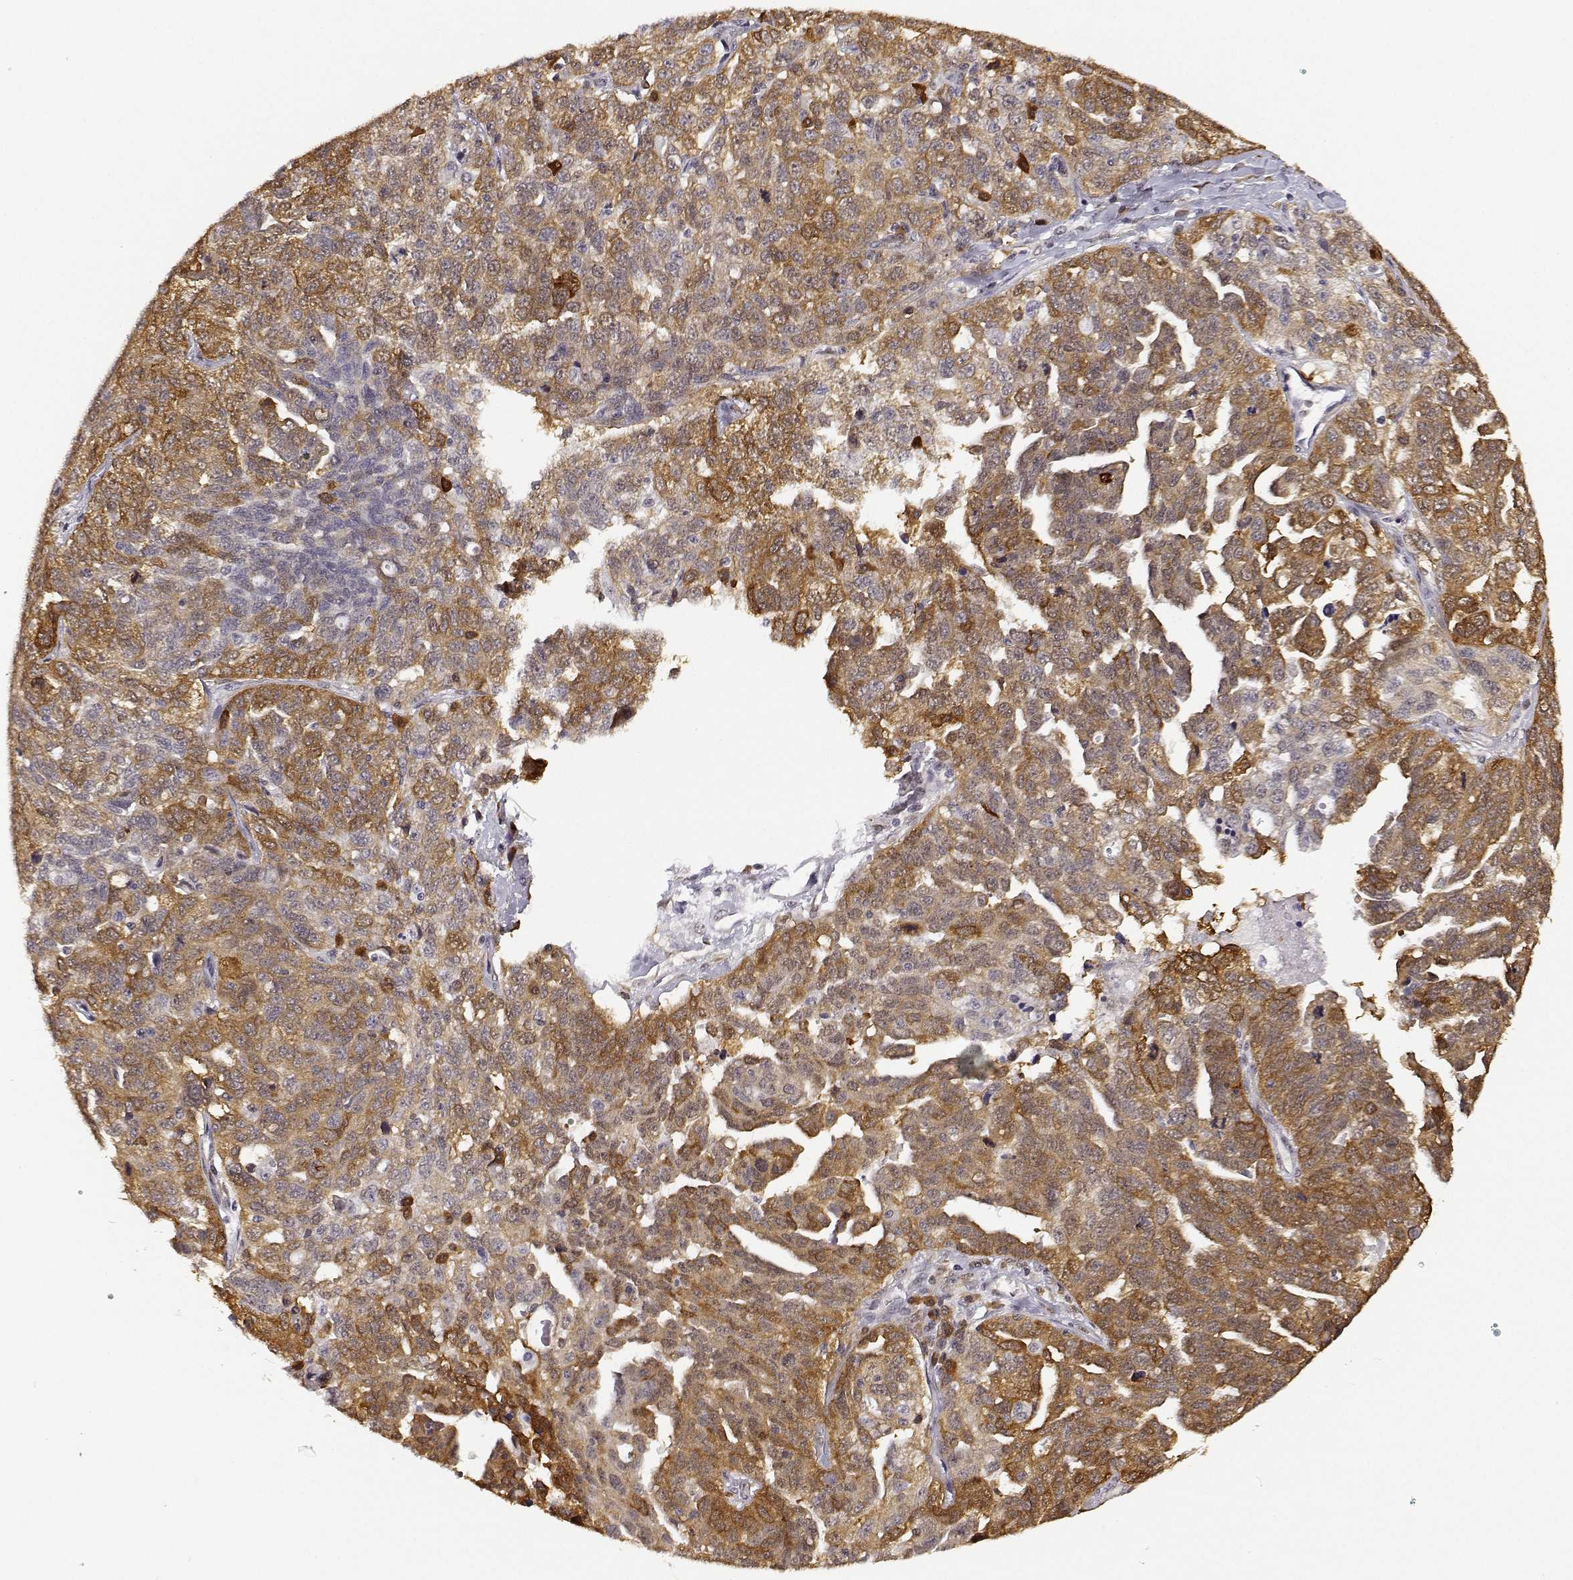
{"staining": {"intensity": "moderate", "quantity": ">75%", "location": "cytoplasmic/membranous"}, "tissue": "ovarian cancer", "cell_type": "Tumor cells", "image_type": "cancer", "snomed": [{"axis": "morphology", "description": "Cystadenocarcinoma, serous, NOS"}, {"axis": "topography", "description": "Ovary"}], "caption": "This histopathology image demonstrates immunohistochemistry (IHC) staining of human serous cystadenocarcinoma (ovarian), with medium moderate cytoplasmic/membranous staining in about >75% of tumor cells.", "gene": "PHGDH", "patient": {"sex": "female", "age": 71}}